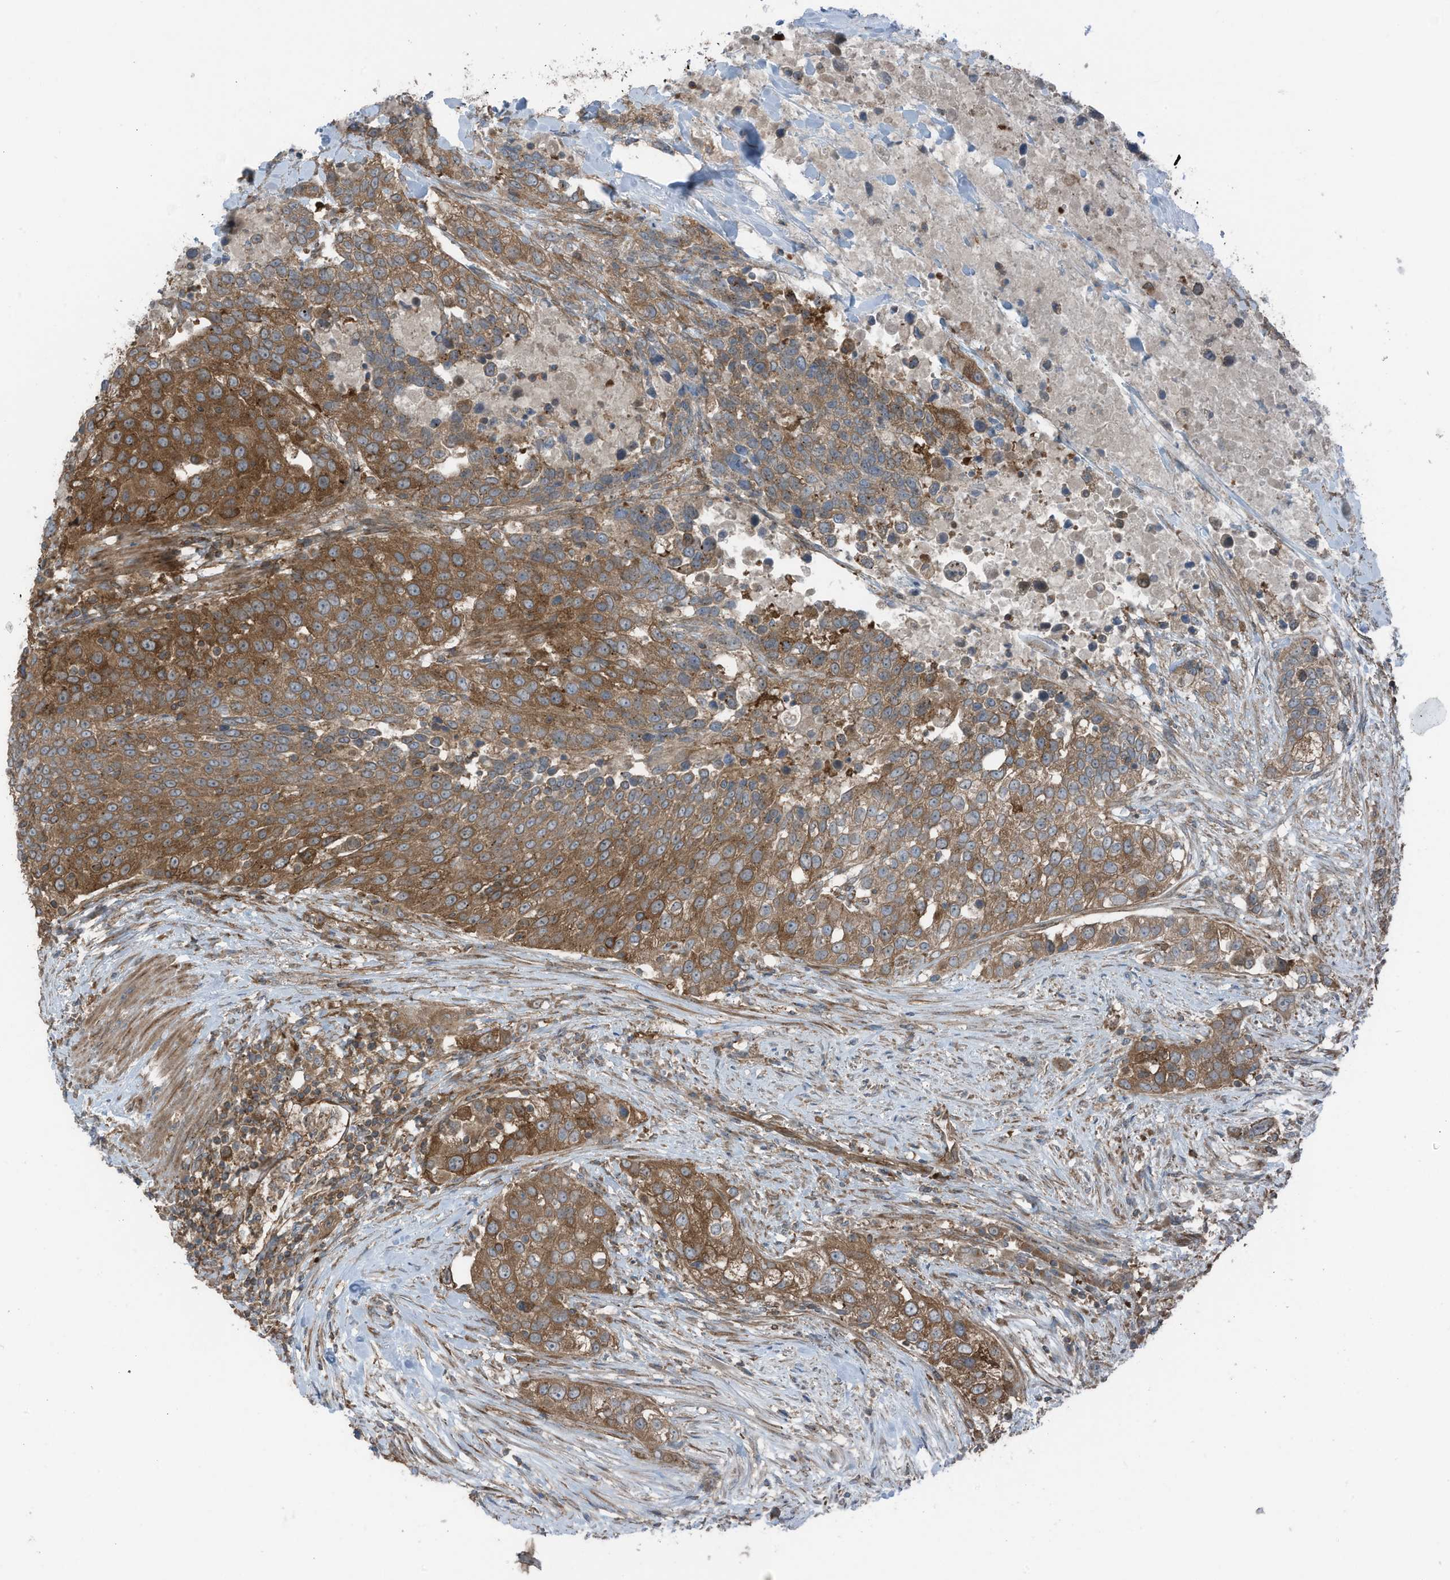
{"staining": {"intensity": "moderate", "quantity": ">75%", "location": "cytoplasmic/membranous"}, "tissue": "urothelial cancer", "cell_type": "Tumor cells", "image_type": "cancer", "snomed": [{"axis": "morphology", "description": "Urothelial carcinoma, High grade"}, {"axis": "topography", "description": "Urinary bladder"}], "caption": "Brown immunohistochemical staining in urothelial cancer demonstrates moderate cytoplasmic/membranous staining in approximately >75% of tumor cells.", "gene": "TXNDC9", "patient": {"sex": "female", "age": 80}}